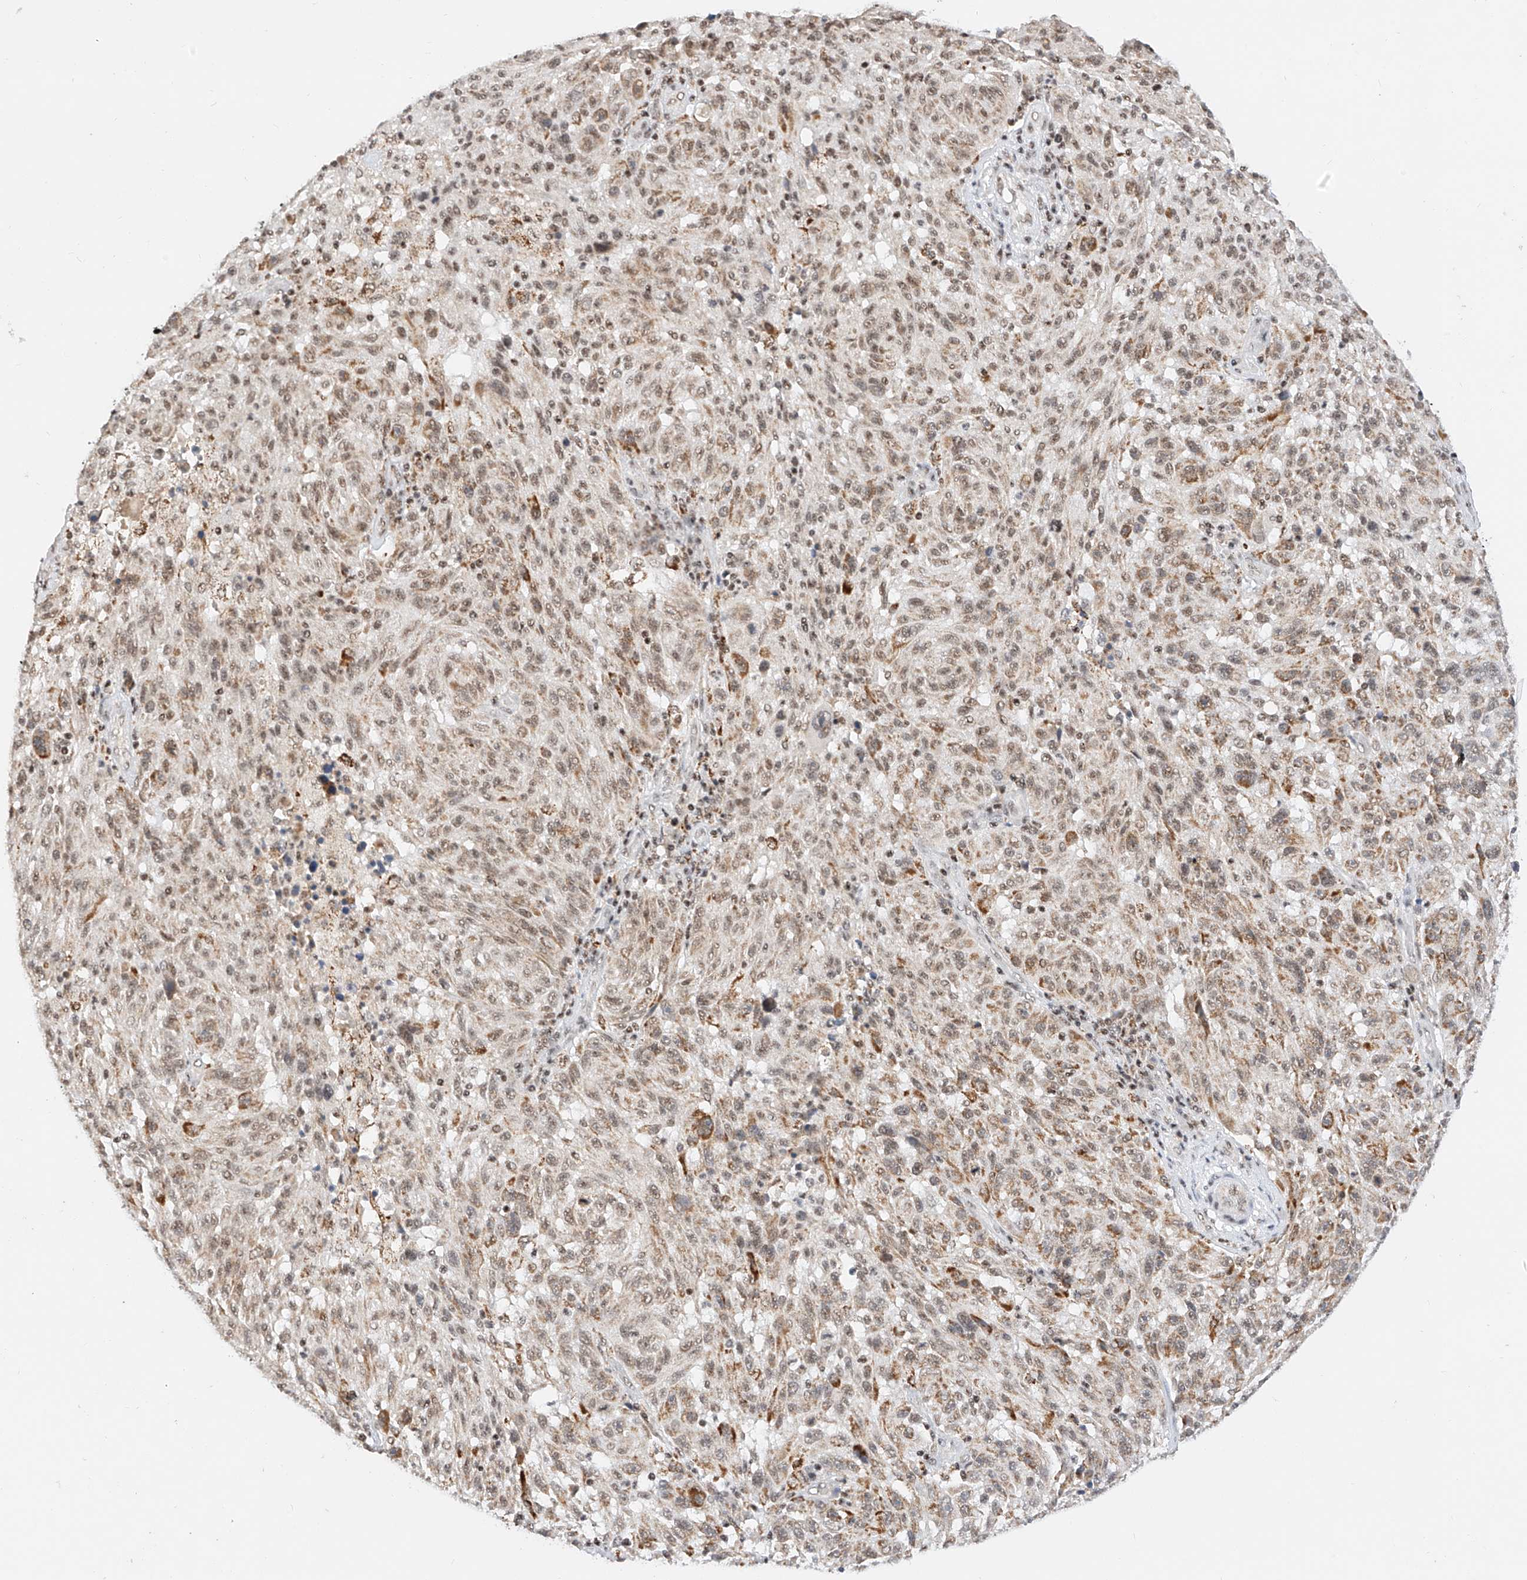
{"staining": {"intensity": "weak", "quantity": ">75%", "location": "nuclear"}, "tissue": "melanoma", "cell_type": "Tumor cells", "image_type": "cancer", "snomed": [{"axis": "morphology", "description": "Malignant melanoma, NOS"}, {"axis": "topography", "description": "Skin"}], "caption": "A brown stain labels weak nuclear positivity of a protein in malignant melanoma tumor cells.", "gene": "NRF1", "patient": {"sex": "male", "age": 53}}